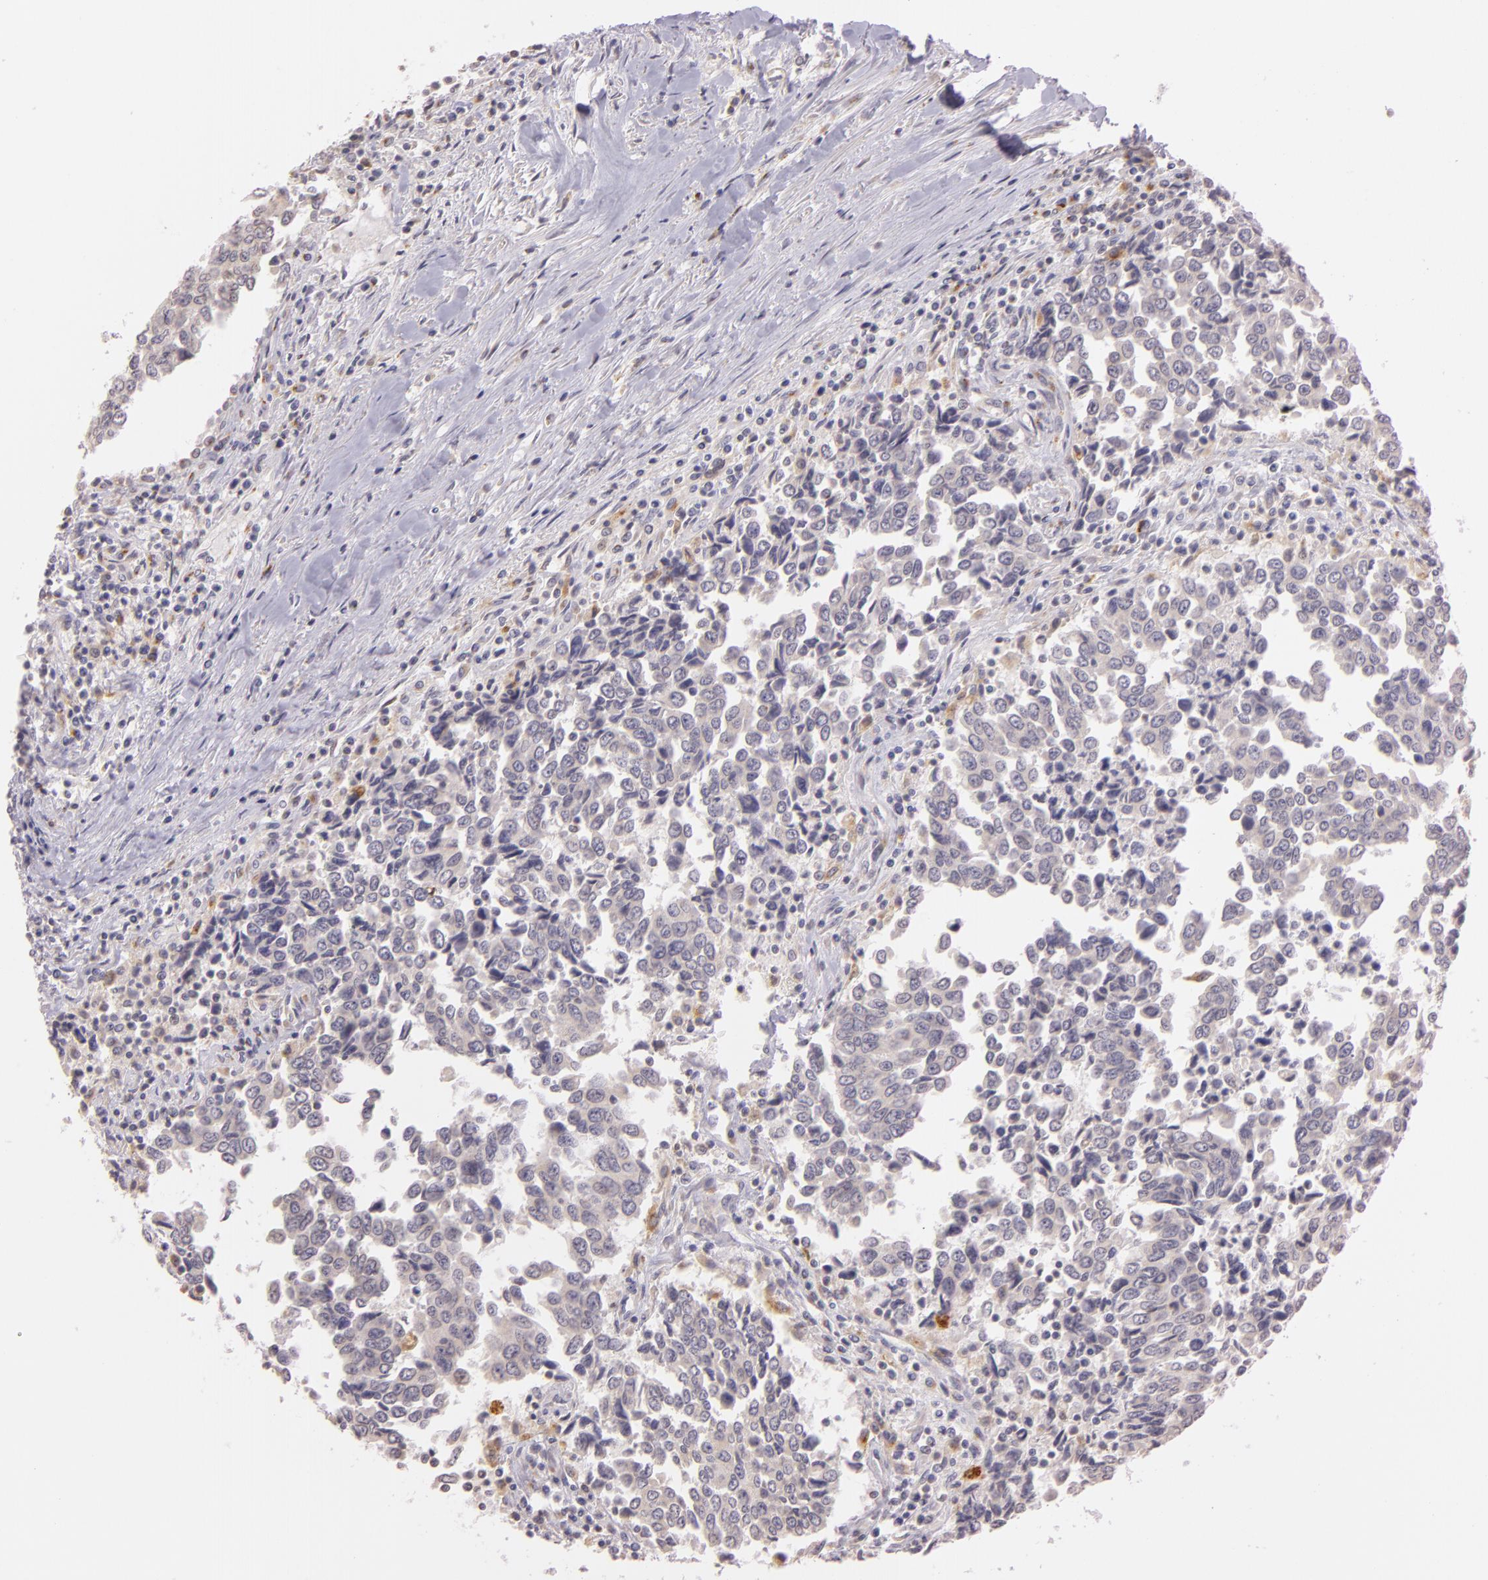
{"staining": {"intensity": "weak", "quantity": ">75%", "location": "cytoplasmic/membranous"}, "tissue": "urothelial cancer", "cell_type": "Tumor cells", "image_type": "cancer", "snomed": [{"axis": "morphology", "description": "Urothelial carcinoma, High grade"}, {"axis": "topography", "description": "Urinary bladder"}], "caption": "Weak cytoplasmic/membranous positivity is seen in approximately >75% of tumor cells in urothelial cancer.", "gene": "LGMN", "patient": {"sex": "male", "age": 86}}